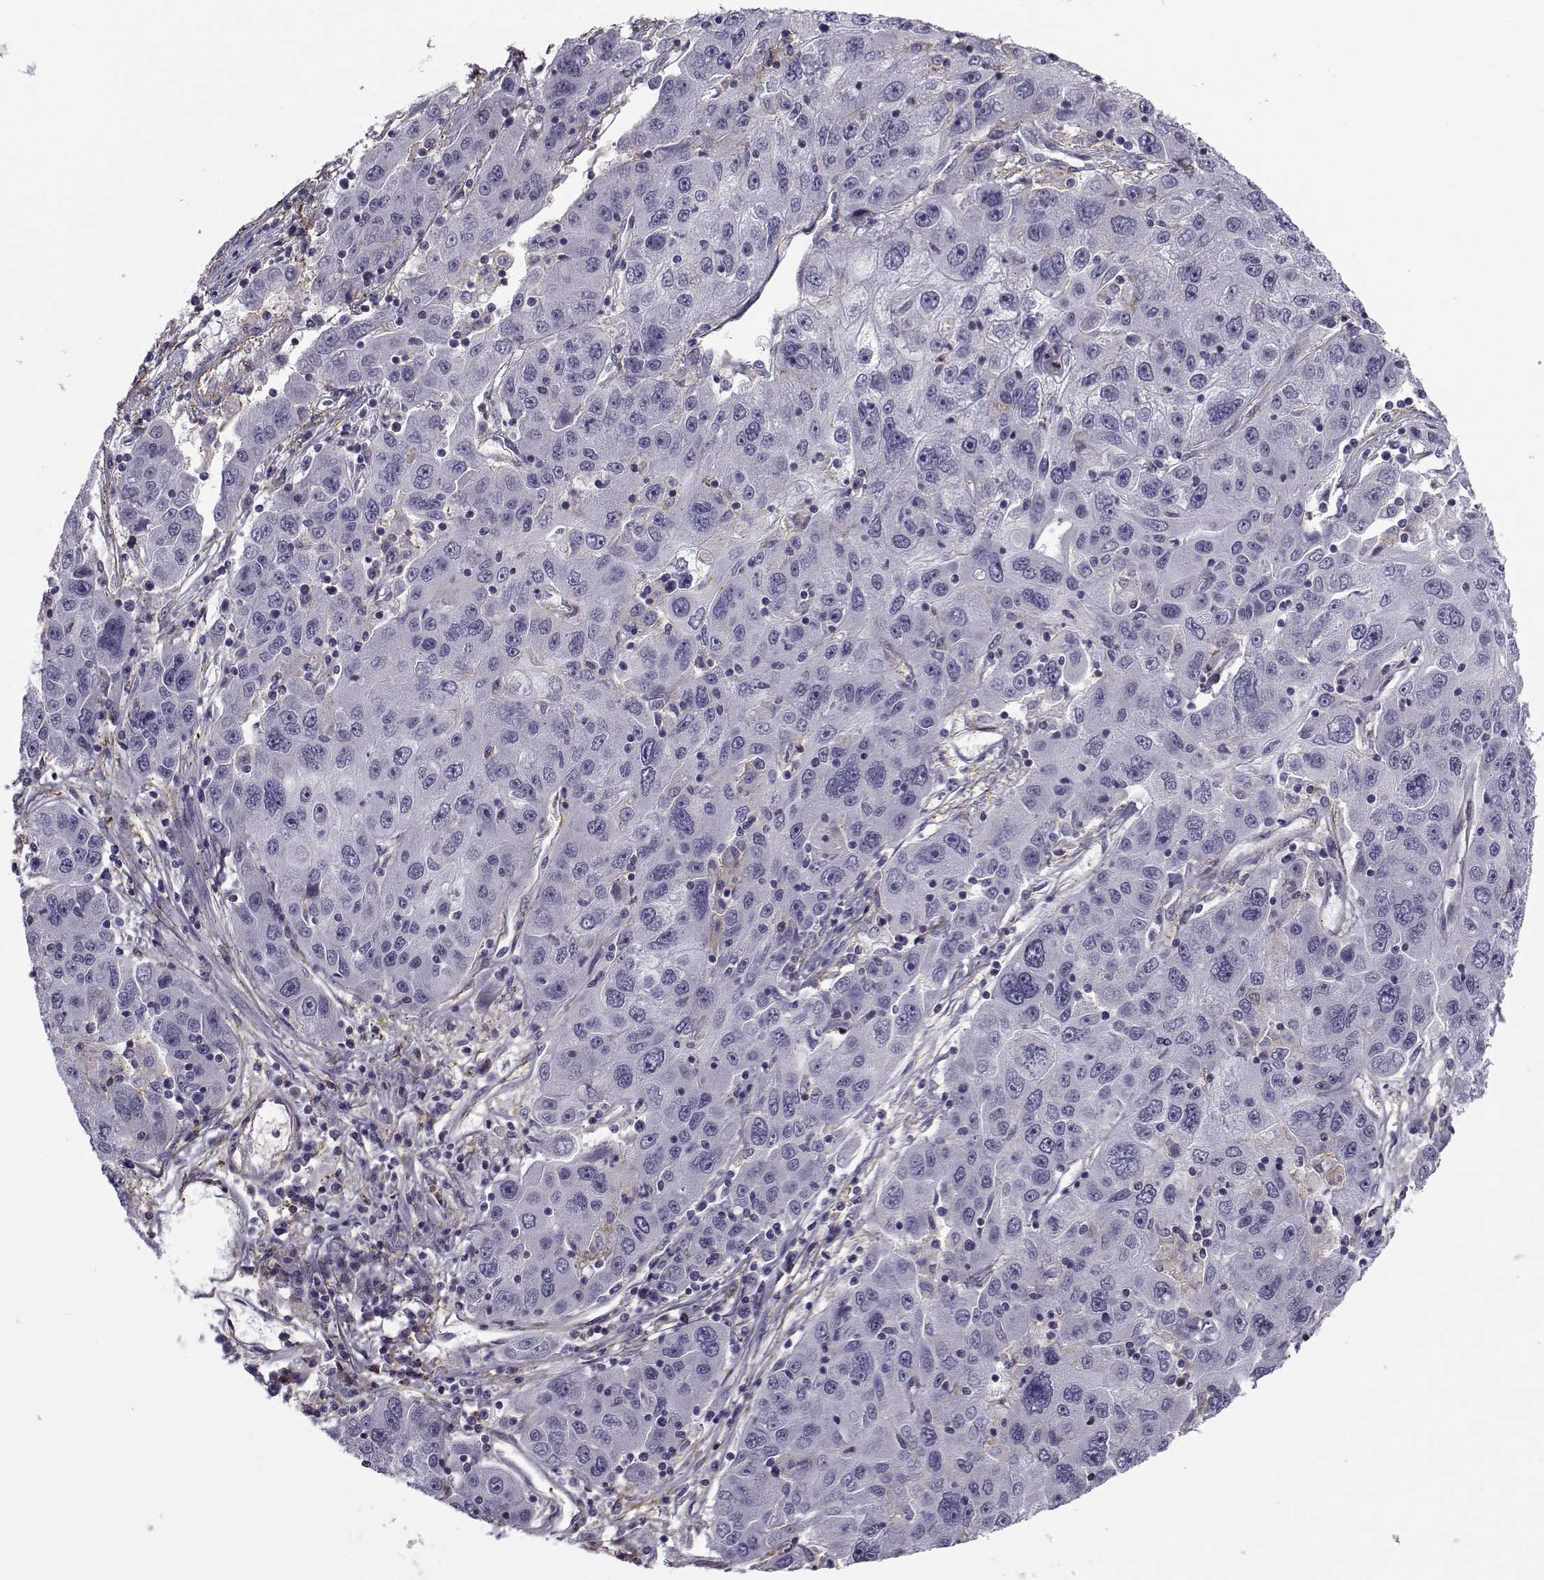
{"staining": {"intensity": "negative", "quantity": "none", "location": "none"}, "tissue": "stomach cancer", "cell_type": "Tumor cells", "image_type": "cancer", "snomed": [{"axis": "morphology", "description": "Adenocarcinoma, NOS"}, {"axis": "topography", "description": "Stomach"}], "caption": "A micrograph of stomach cancer (adenocarcinoma) stained for a protein demonstrates no brown staining in tumor cells. The staining was performed using DAB to visualize the protein expression in brown, while the nuclei were stained in blue with hematoxylin (Magnification: 20x).", "gene": "LRRC27", "patient": {"sex": "male", "age": 56}}